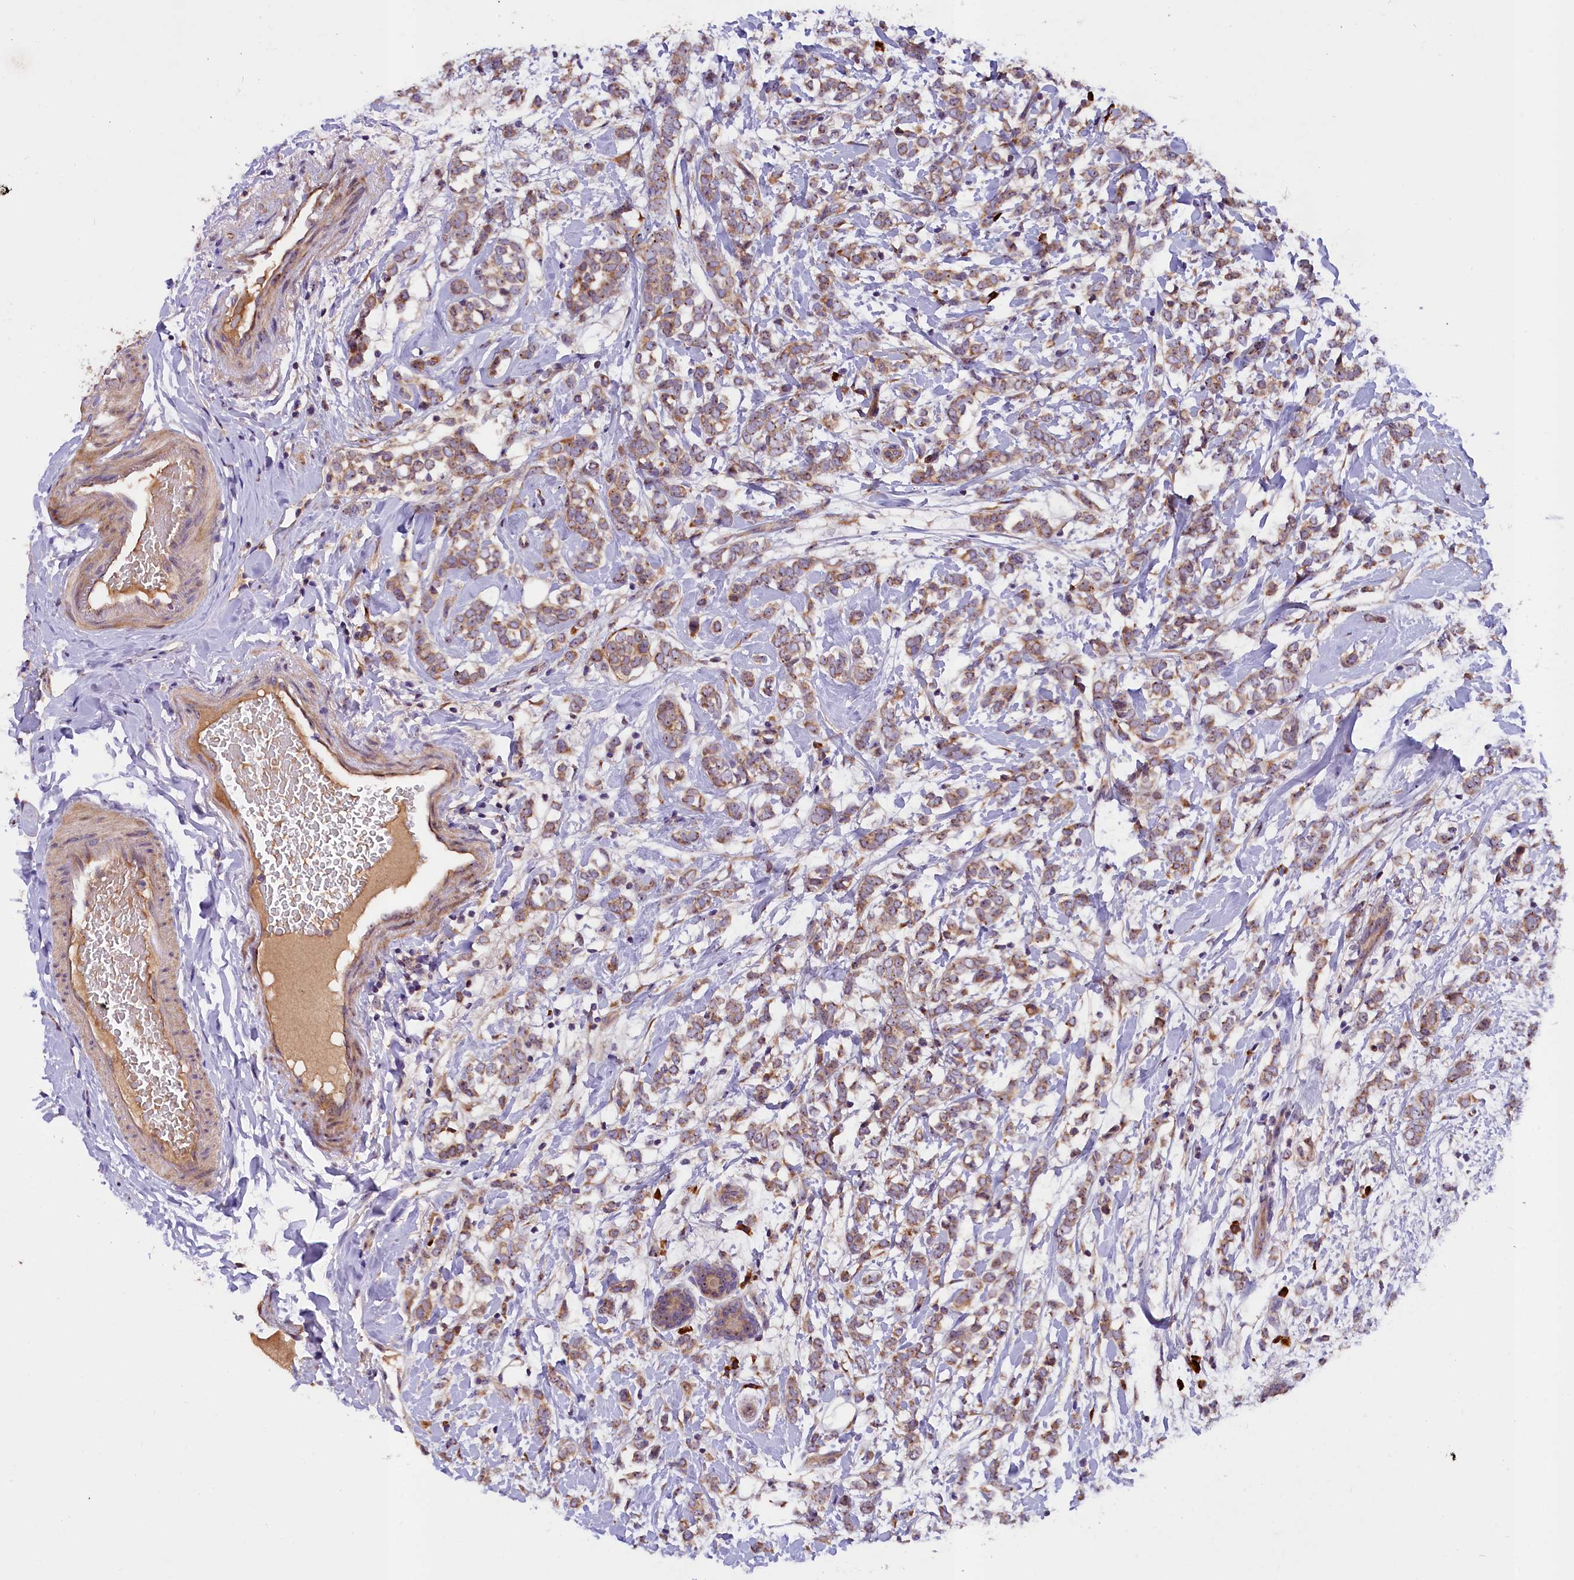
{"staining": {"intensity": "moderate", "quantity": ">75%", "location": "cytoplasmic/membranous"}, "tissue": "breast cancer", "cell_type": "Tumor cells", "image_type": "cancer", "snomed": [{"axis": "morphology", "description": "Normal tissue, NOS"}, {"axis": "morphology", "description": "Lobular carcinoma"}, {"axis": "topography", "description": "Breast"}], "caption": "Lobular carcinoma (breast) stained with IHC shows moderate cytoplasmic/membranous positivity in about >75% of tumor cells.", "gene": "FRY", "patient": {"sex": "female", "age": 47}}